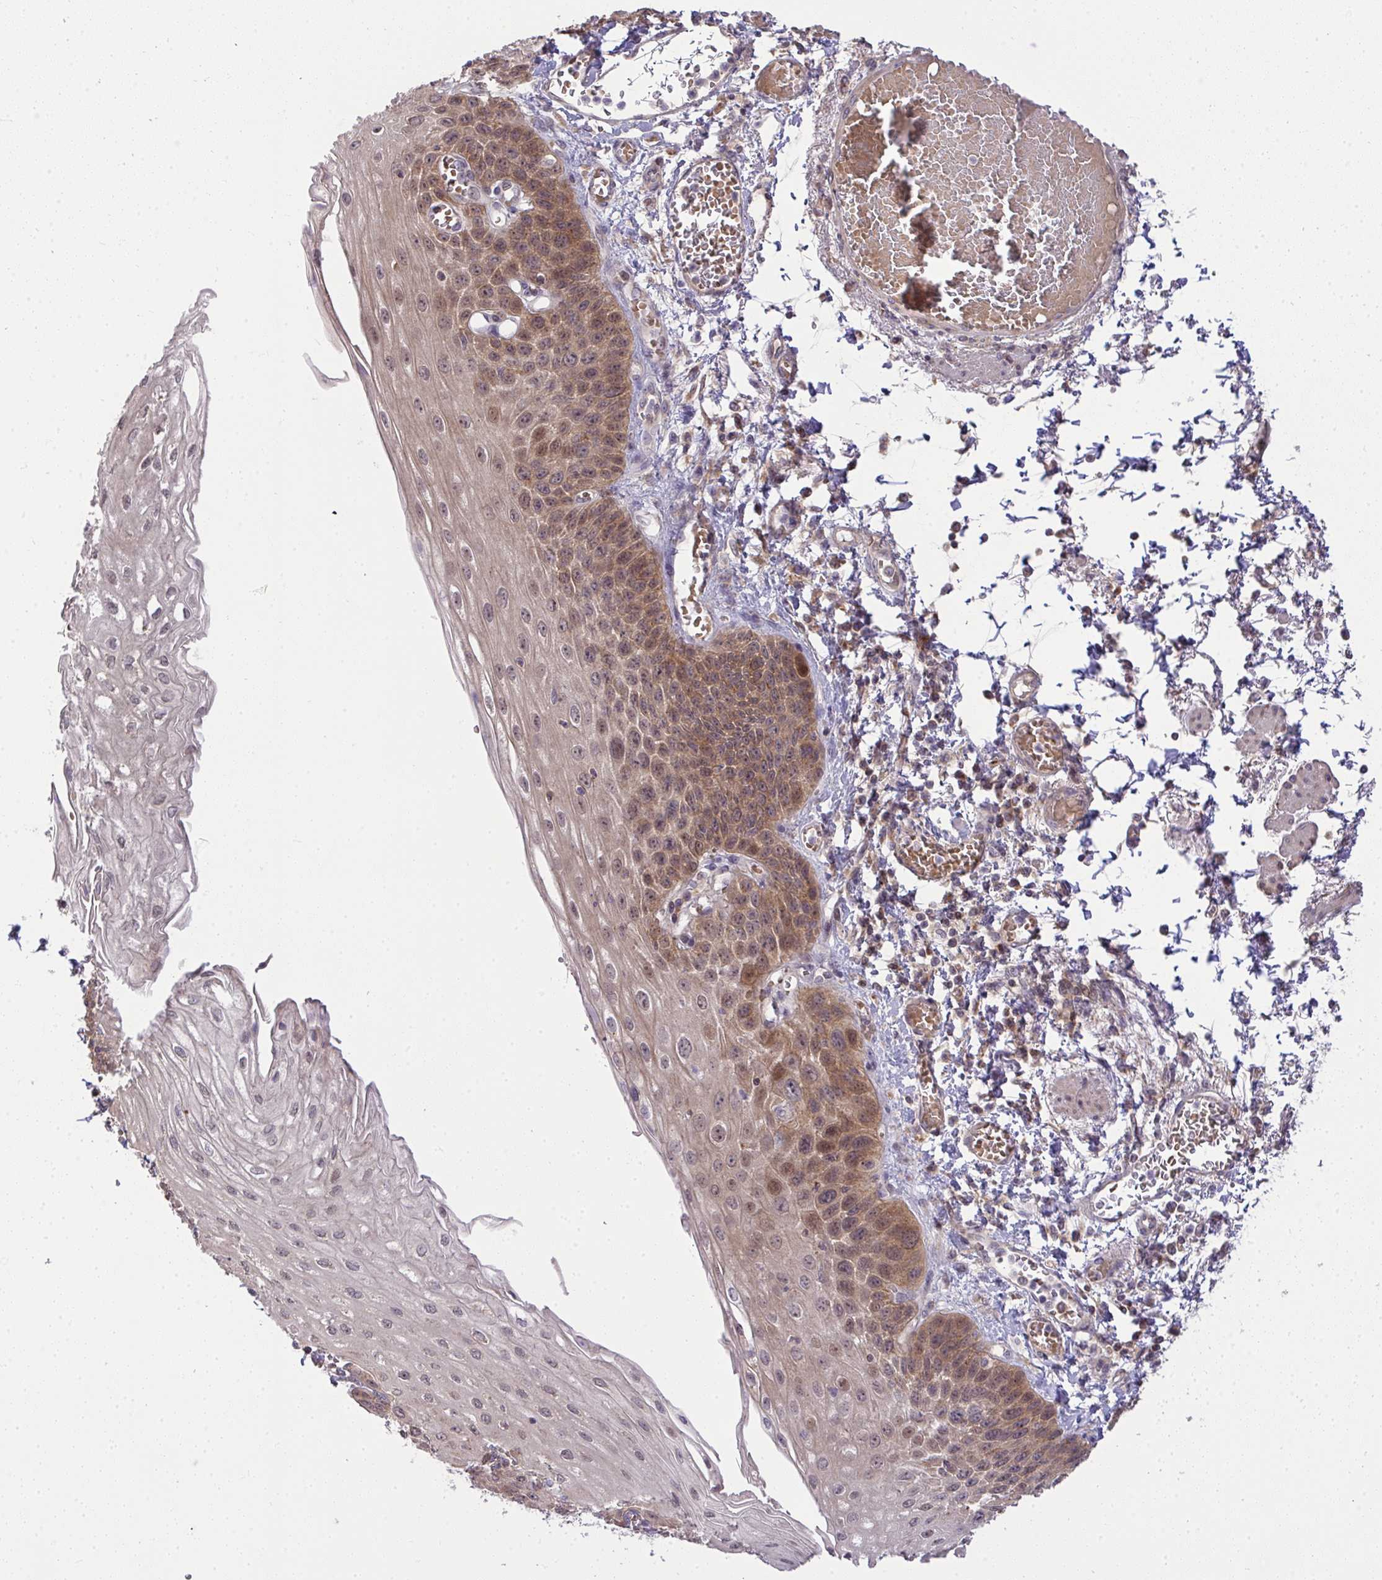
{"staining": {"intensity": "moderate", "quantity": ">75%", "location": "cytoplasmic/membranous,nuclear"}, "tissue": "esophagus", "cell_type": "Squamous epithelial cells", "image_type": "normal", "snomed": [{"axis": "morphology", "description": "Normal tissue, NOS"}, {"axis": "morphology", "description": "Adenocarcinoma, NOS"}, {"axis": "topography", "description": "Esophagus"}], "caption": "Esophagus stained with DAB immunohistochemistry demonstrates medium levels of moderate cytoplasmic/membranous,nuclear positivity in about >75% of squamous epithelial cells. (DAB (3,3'-diaminobenzidine) IHC, brown staining for protein, blue staining for nuclei).", "gene": "SLC9A6", "patient": {"sex": "male", "age": 81}}